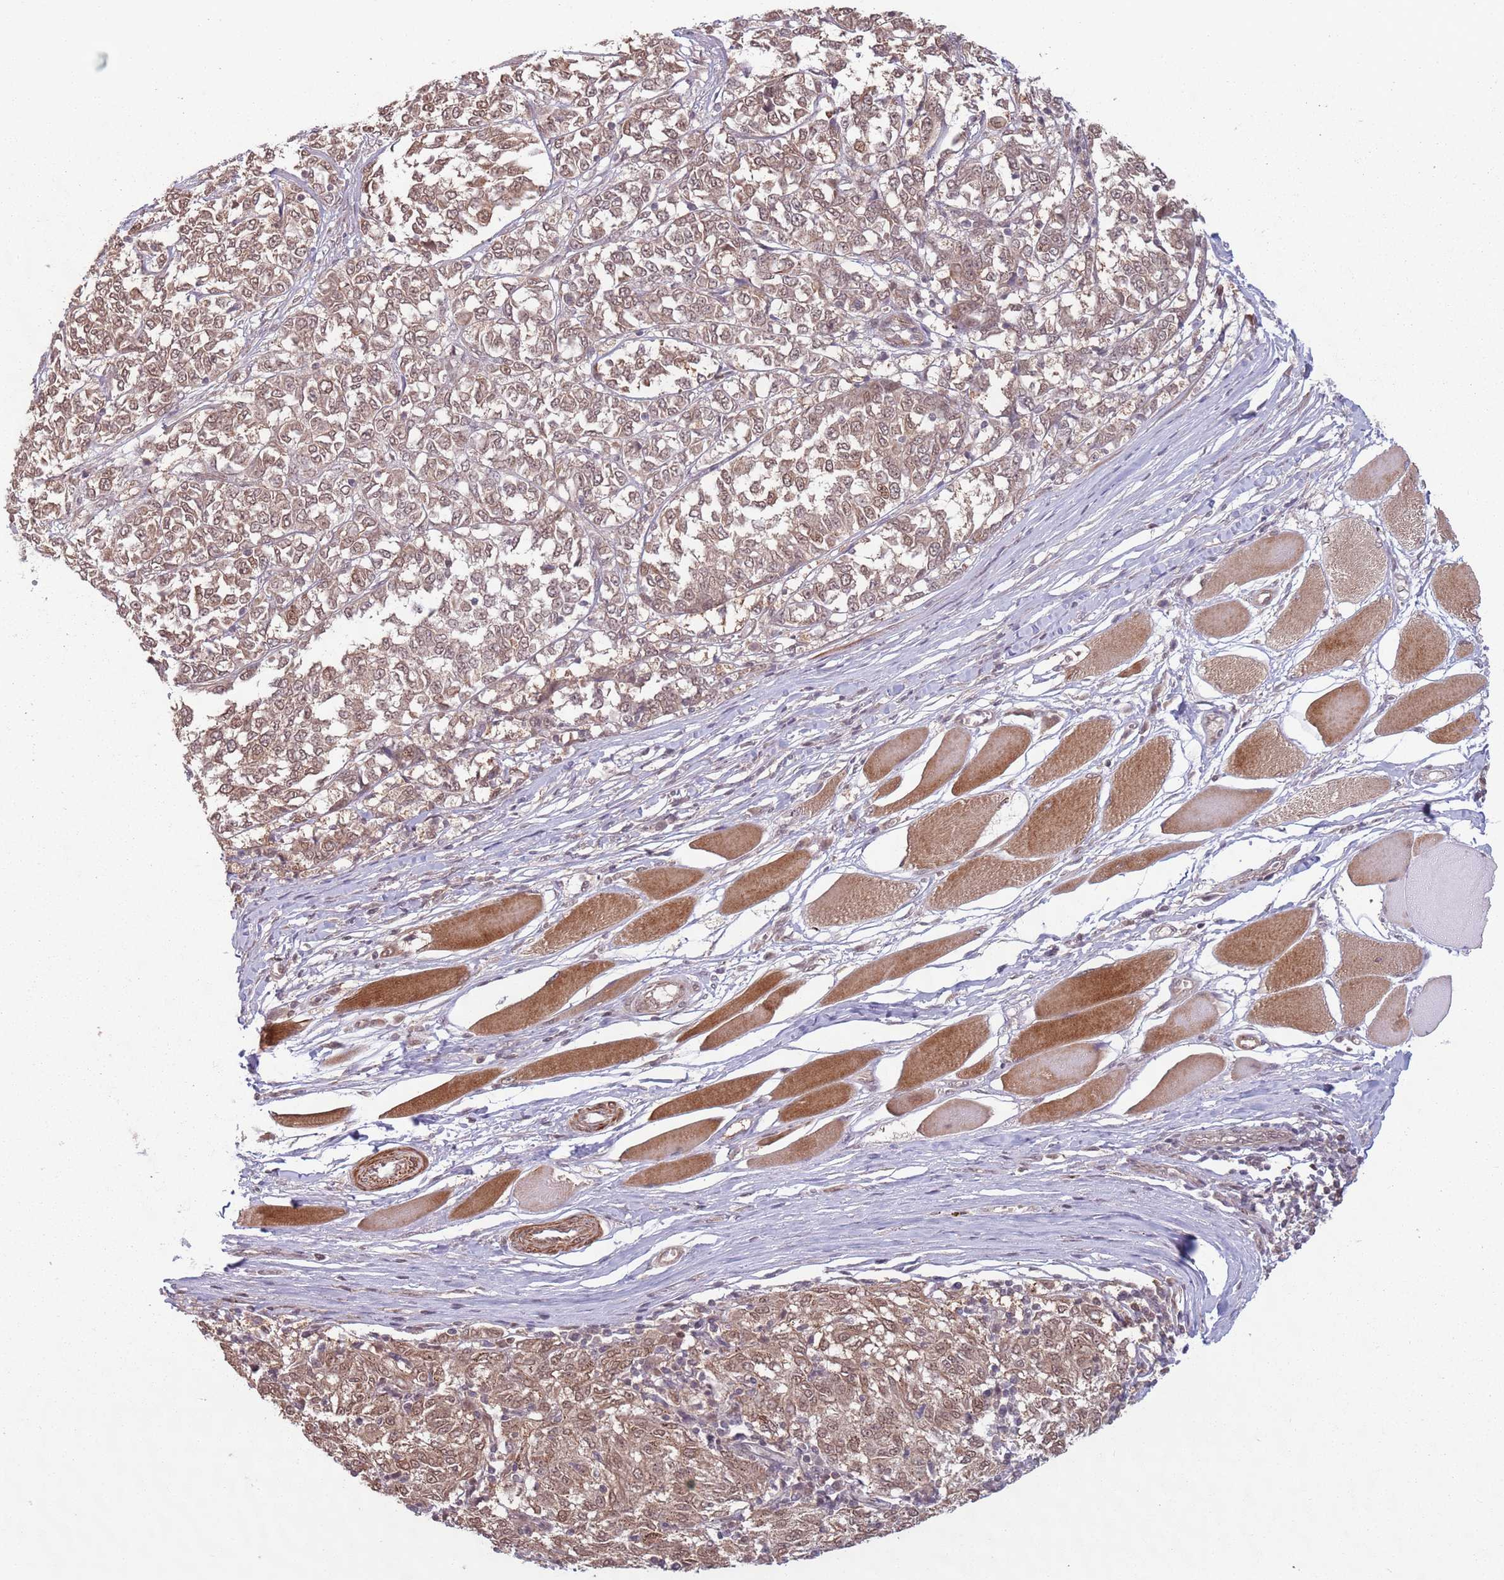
{"staining": {"intensity": "moderate", "quantity": ">75%", "location": "nuclear"}, "tissue": "melanoma", "cell_type": "Tumor cells", "image_type": "cancer", "snomed": [{"axis": "morphology", "description": "Malignant melanoma, NOS"}, {"axis": "topography", "description": "Skin"}], "caption": "IHC staining of melanoma, which displays medium levels of moderate nuclear staining in about >75% of tumor cells indicating moderate nuclear protein positivity. The staining was performed using DAB (brown) for protein detection and nuclei were counterstained in hematoxylin (blue).", "gene": "CCDC154", "patient": {"sex": "female", "age": 72}}